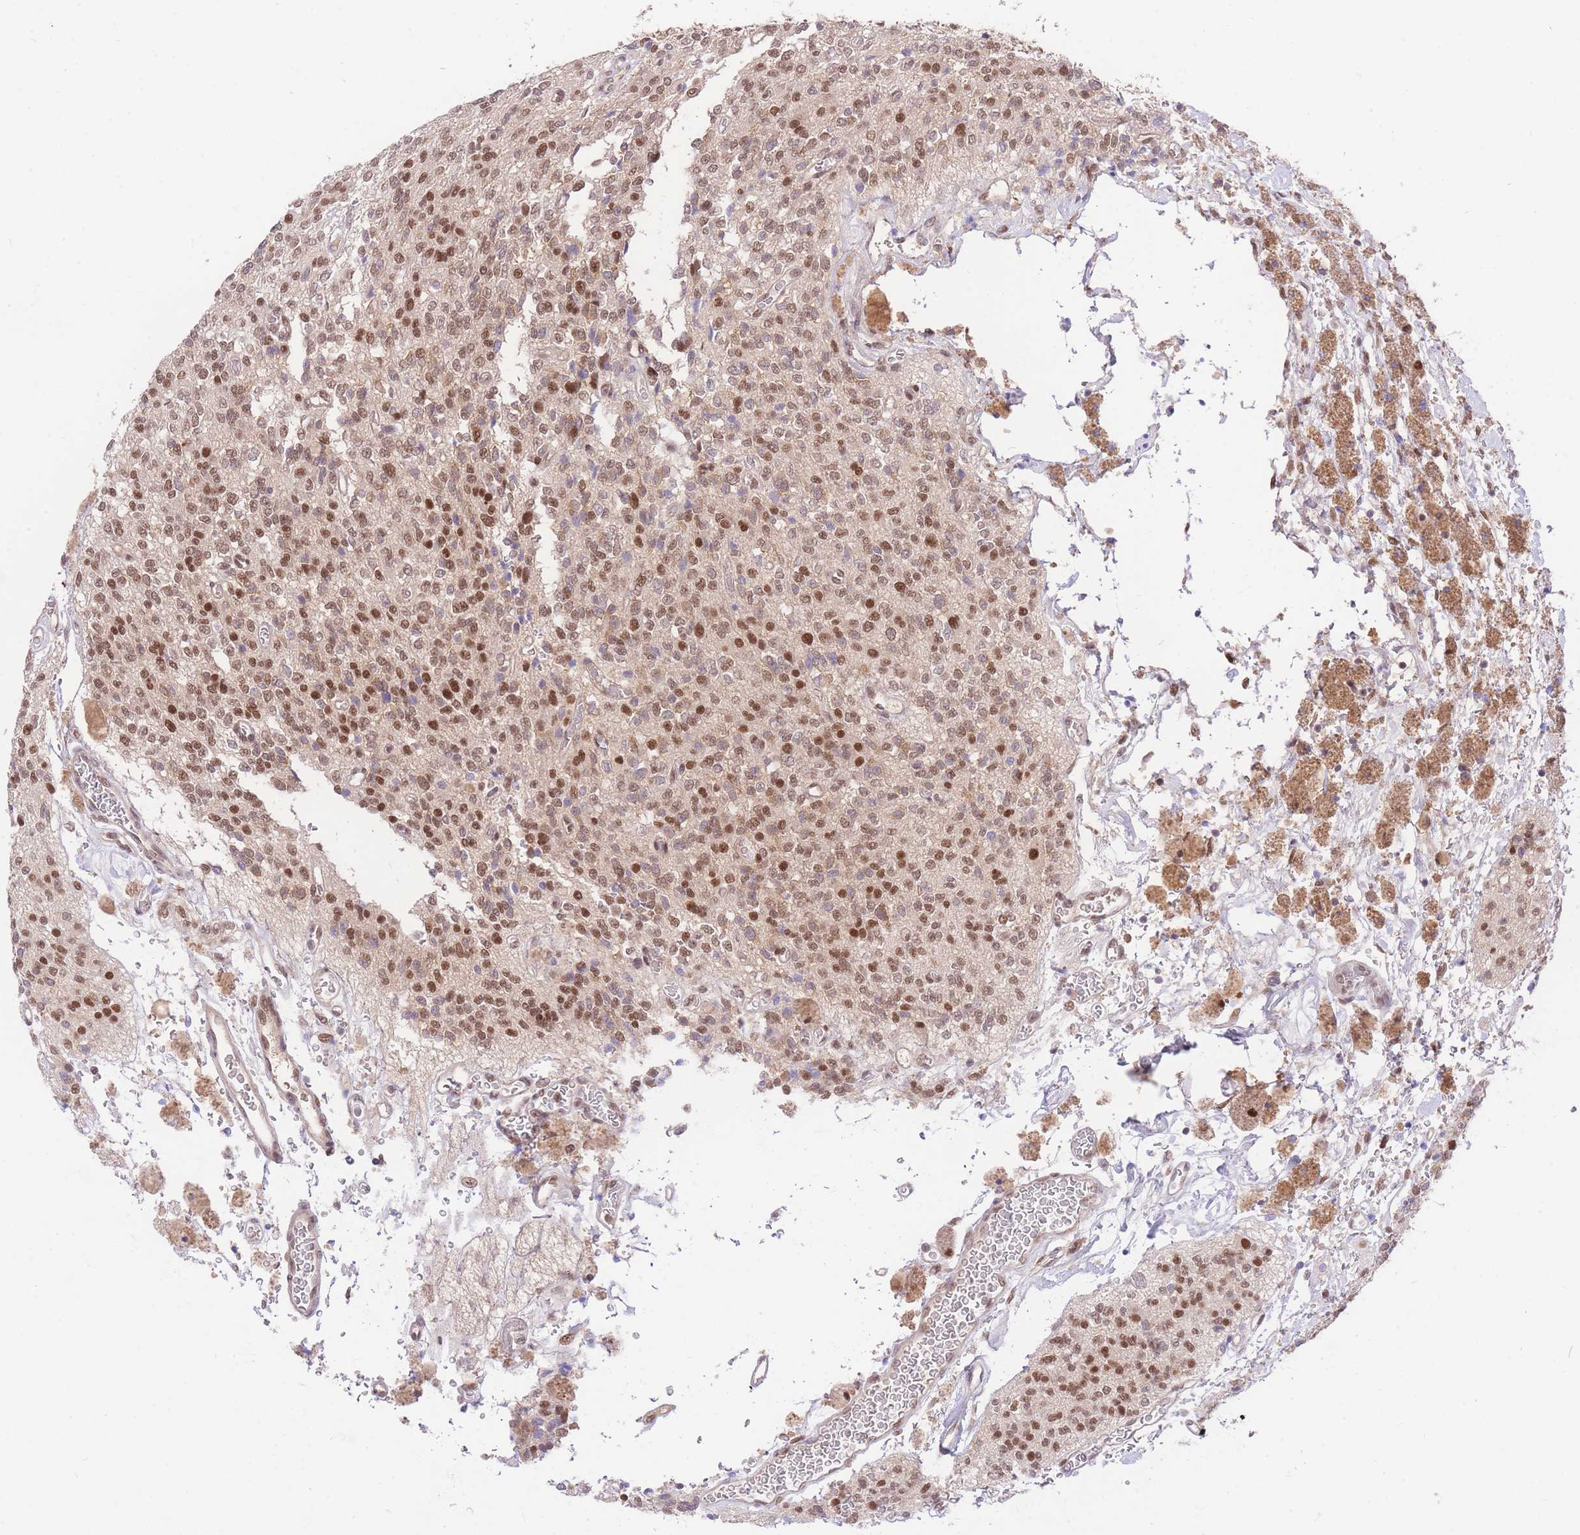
{"staining": {"intensity": "moderate", "quantity": ">75%", "location": "nuclear"}, "tissue": "glioma", "cell_type": "Tumor cells", "image_type": "cancer", "snomed": [{"axis": "morphology", "description": "Glioma, malignant, High grade"}, {"axis": "topography", "description": "Brain"}], "caption": "Human glioma stained for a protein (brown) reveals moderate nuclear positive staining in approximately >75% of tumor cells.", "gene": "UBXN7", "patient": {"sex": "male", "age": 34}}